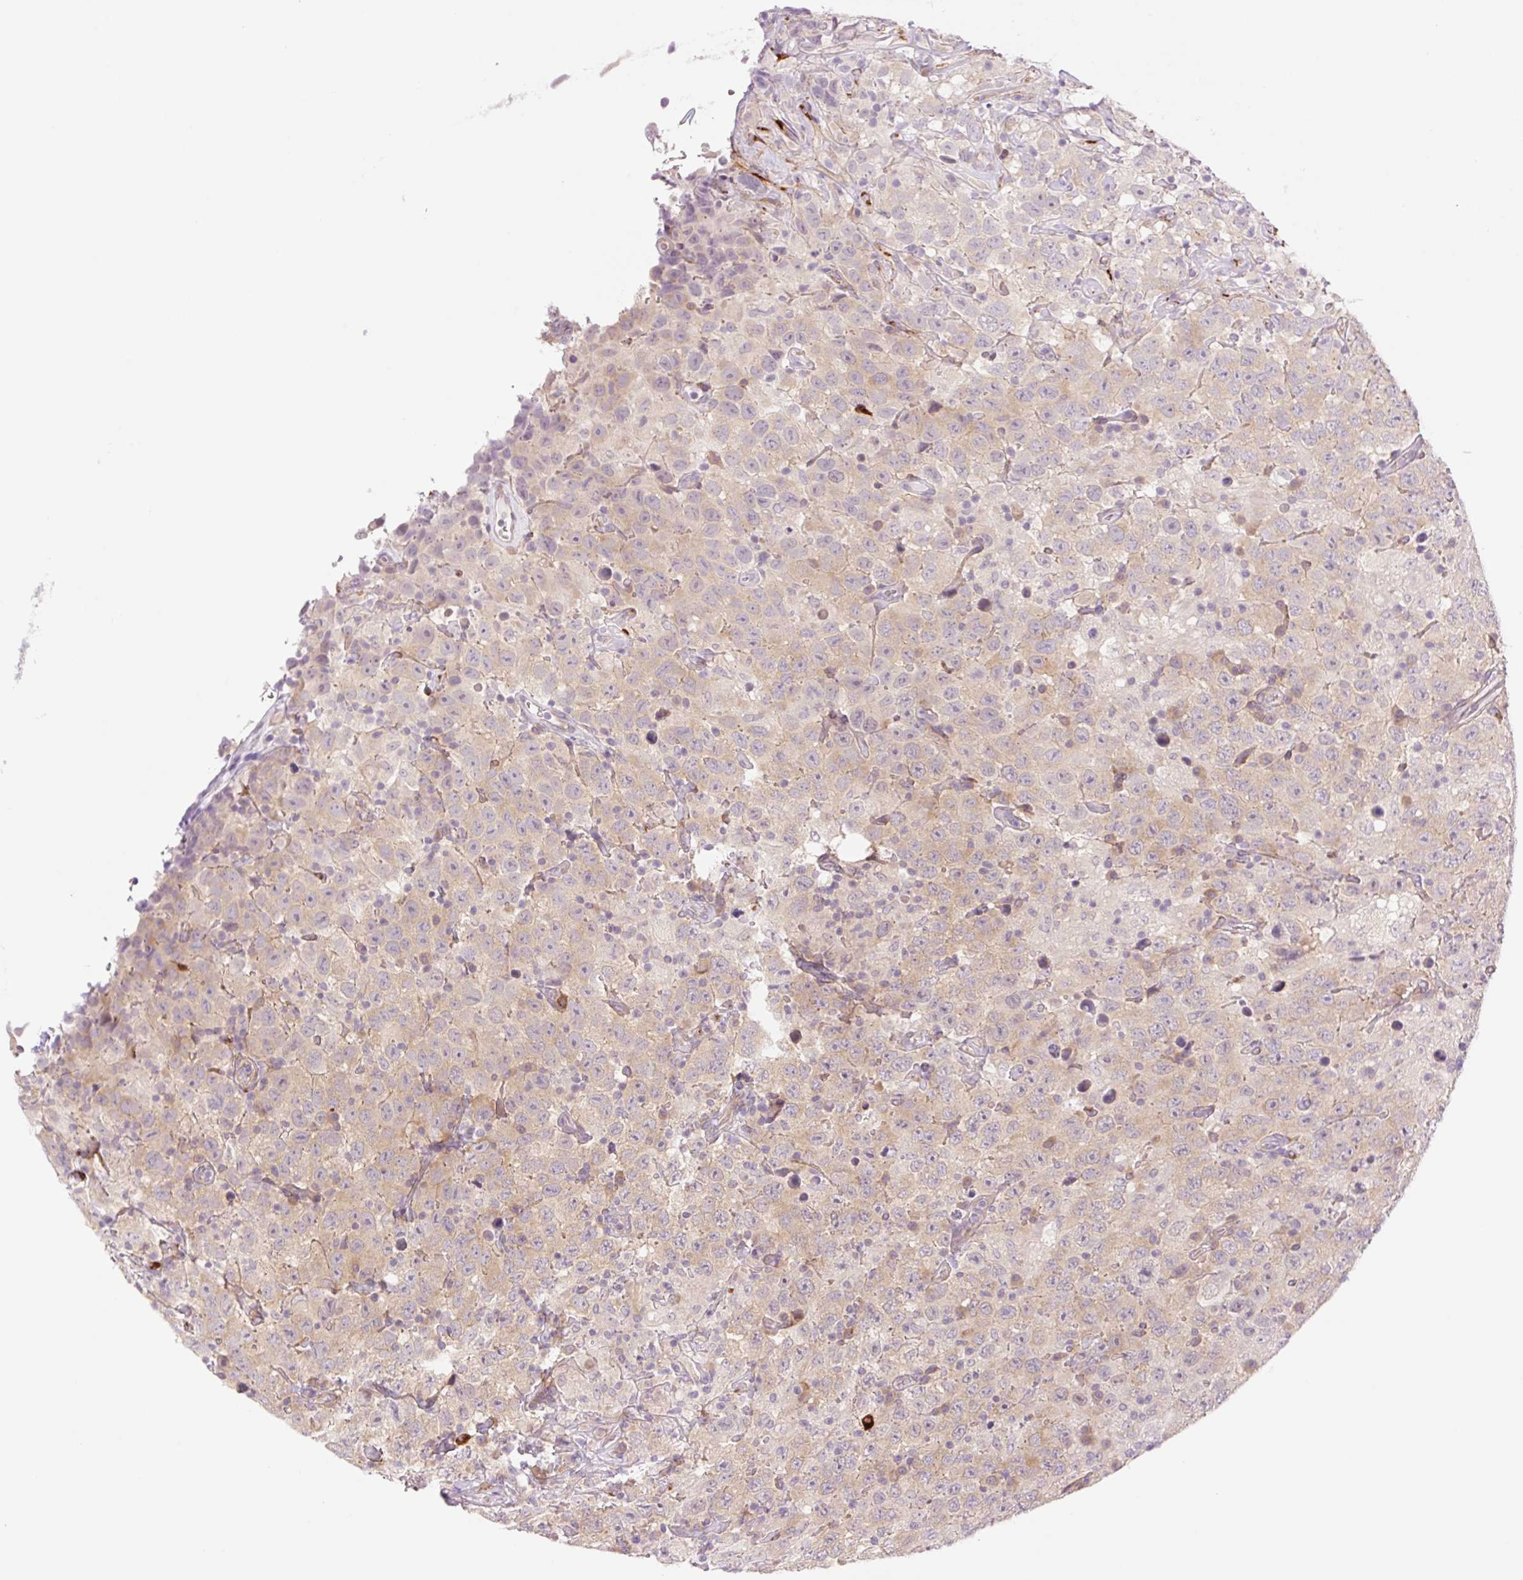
{"staining": {"intensity": "weak", "quantity": "25%-75%", "location": "cytoplasmic/membranous"}, "tissue": "testis cancer", "cell_type": "Tumor cells", "image_type": "cancer", "snomed": [{"axis": "morphology", "description": "Seminoma, NOS"}, {"axis": "topography", "description": "Testis"}], "caption": "Immunohistochemical staining of human seminoma (testis) exhibits low levels of weak cytoplasmic/membranous protein staining in about 25%-75% of tumor cells. (DAB IHC, brown staining for protein, blue staining for nuclei).", "gene": "COL5A1", "patient": {"sex": "male", "age": 41}}